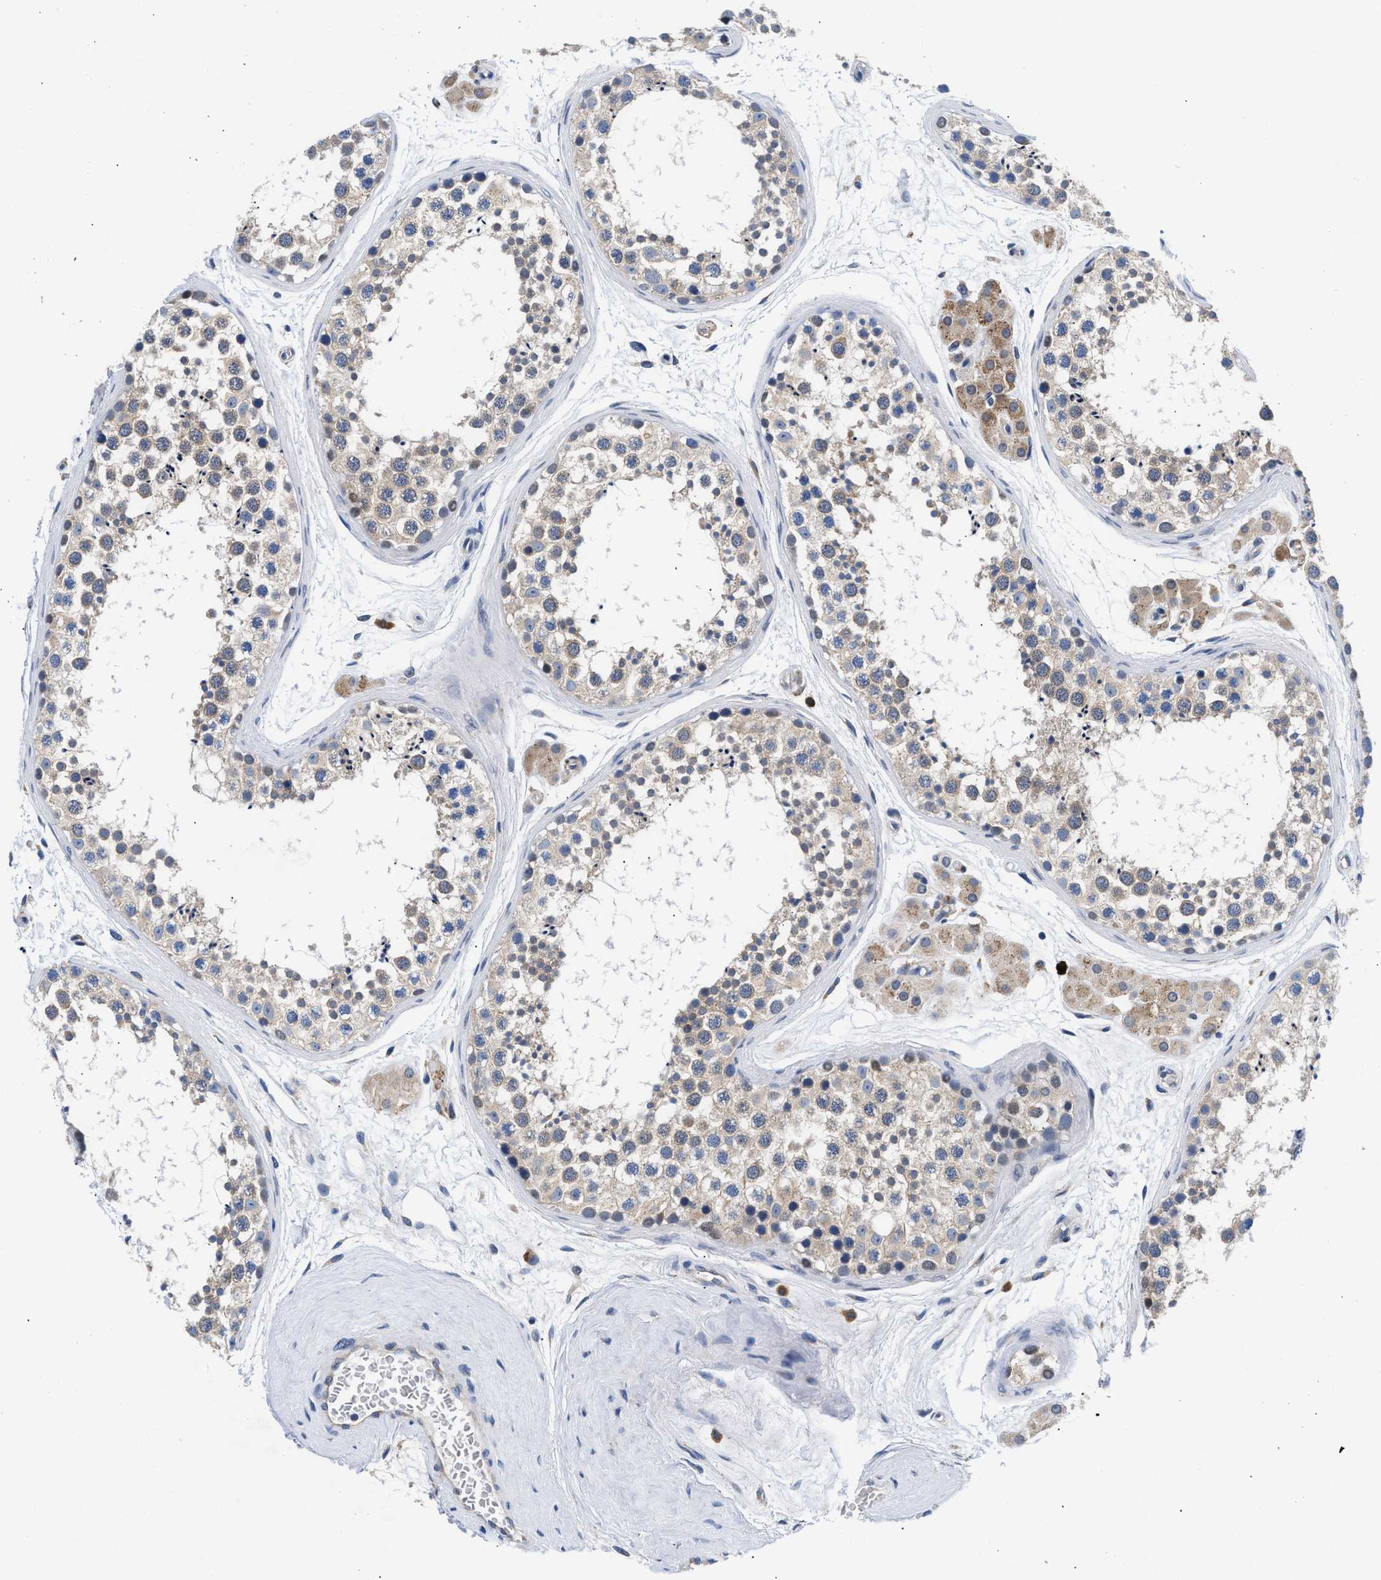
{"staining": {"intensity": "weak", "quantity": "<25%", "location": "cytoplasmic/membranous"}, "tissue": "testis", "cell_type": "Cells in seminiferous ducts", "image_type": "normal", "snomed": [{"axis": "morphology", "description": "Normal tissue, NOS"}, {"axis": "topography", "description": "Testis"}], "caption": "The micrograph demonstrates no significant expression in cells in seminiferous ducts of testis. (Stains: DAB immunohistochemistry (IHC) with hematoxylin counter stain, Microscopy: brightfield microscopy at high magnification).", "gene": "RINT1", "patient": {"sex": "male", "age": 56}}